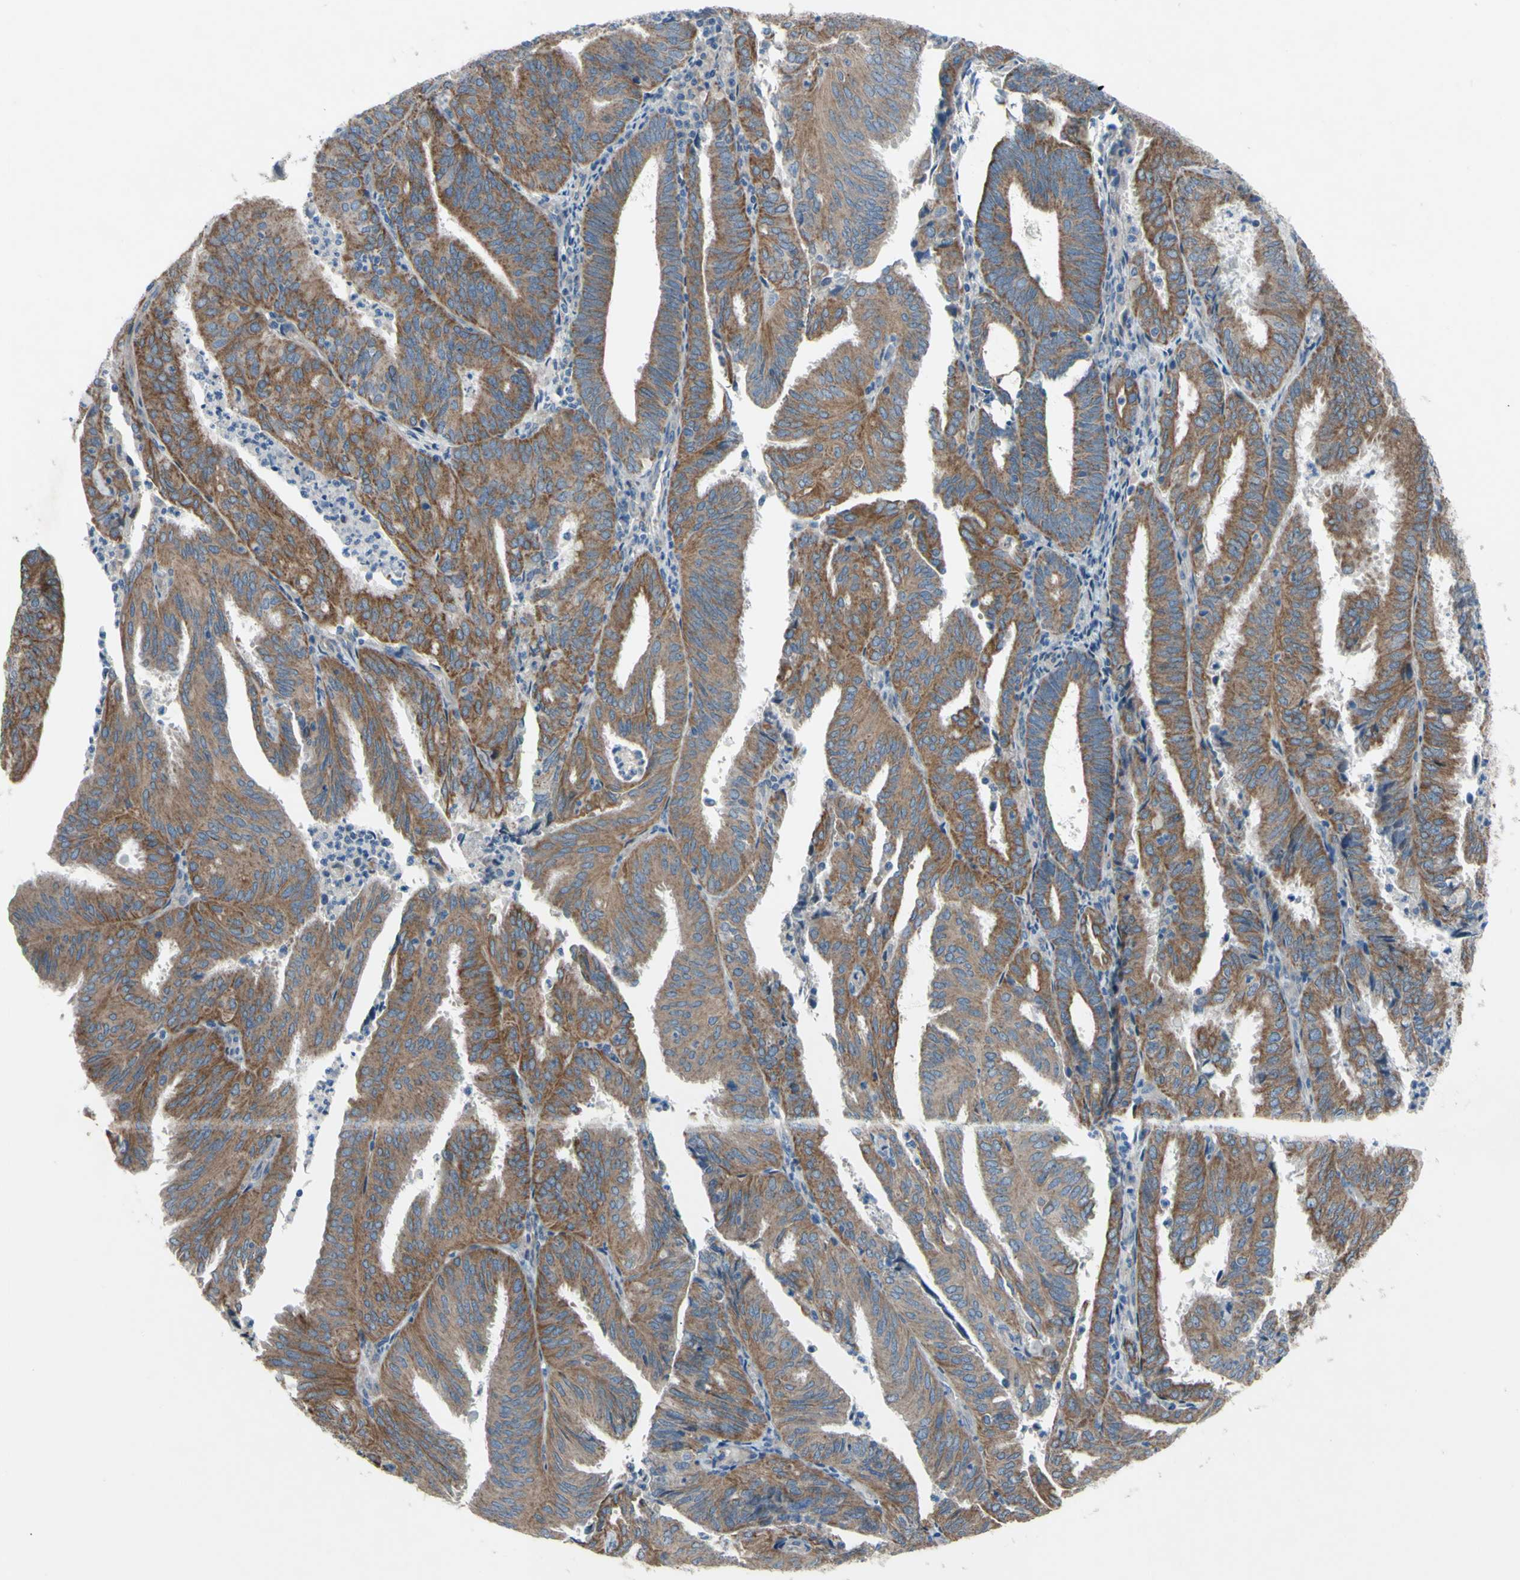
{"staining": {"intensity": "moderate", "quantity": ">75%", "location": "cytoplasmic/membranous"}, "tissue": "endometrial cancer", "cell_type": "Tumor cells", "image_type": "cancer", "snomed": [{"axis": "morphology", "description": "Adenocarcinoma, NOS"}, {"axis": "topography", "description": "Uterus"}], "caption": "Protein expression analysis of endometrial cancer (adenocarcinoma) shows moderate cytoplasmic/membranous expression in about >75% of tumor cells.", "gene": "GRAMD2B", "patient": {"sex": "female", "age": 60}}